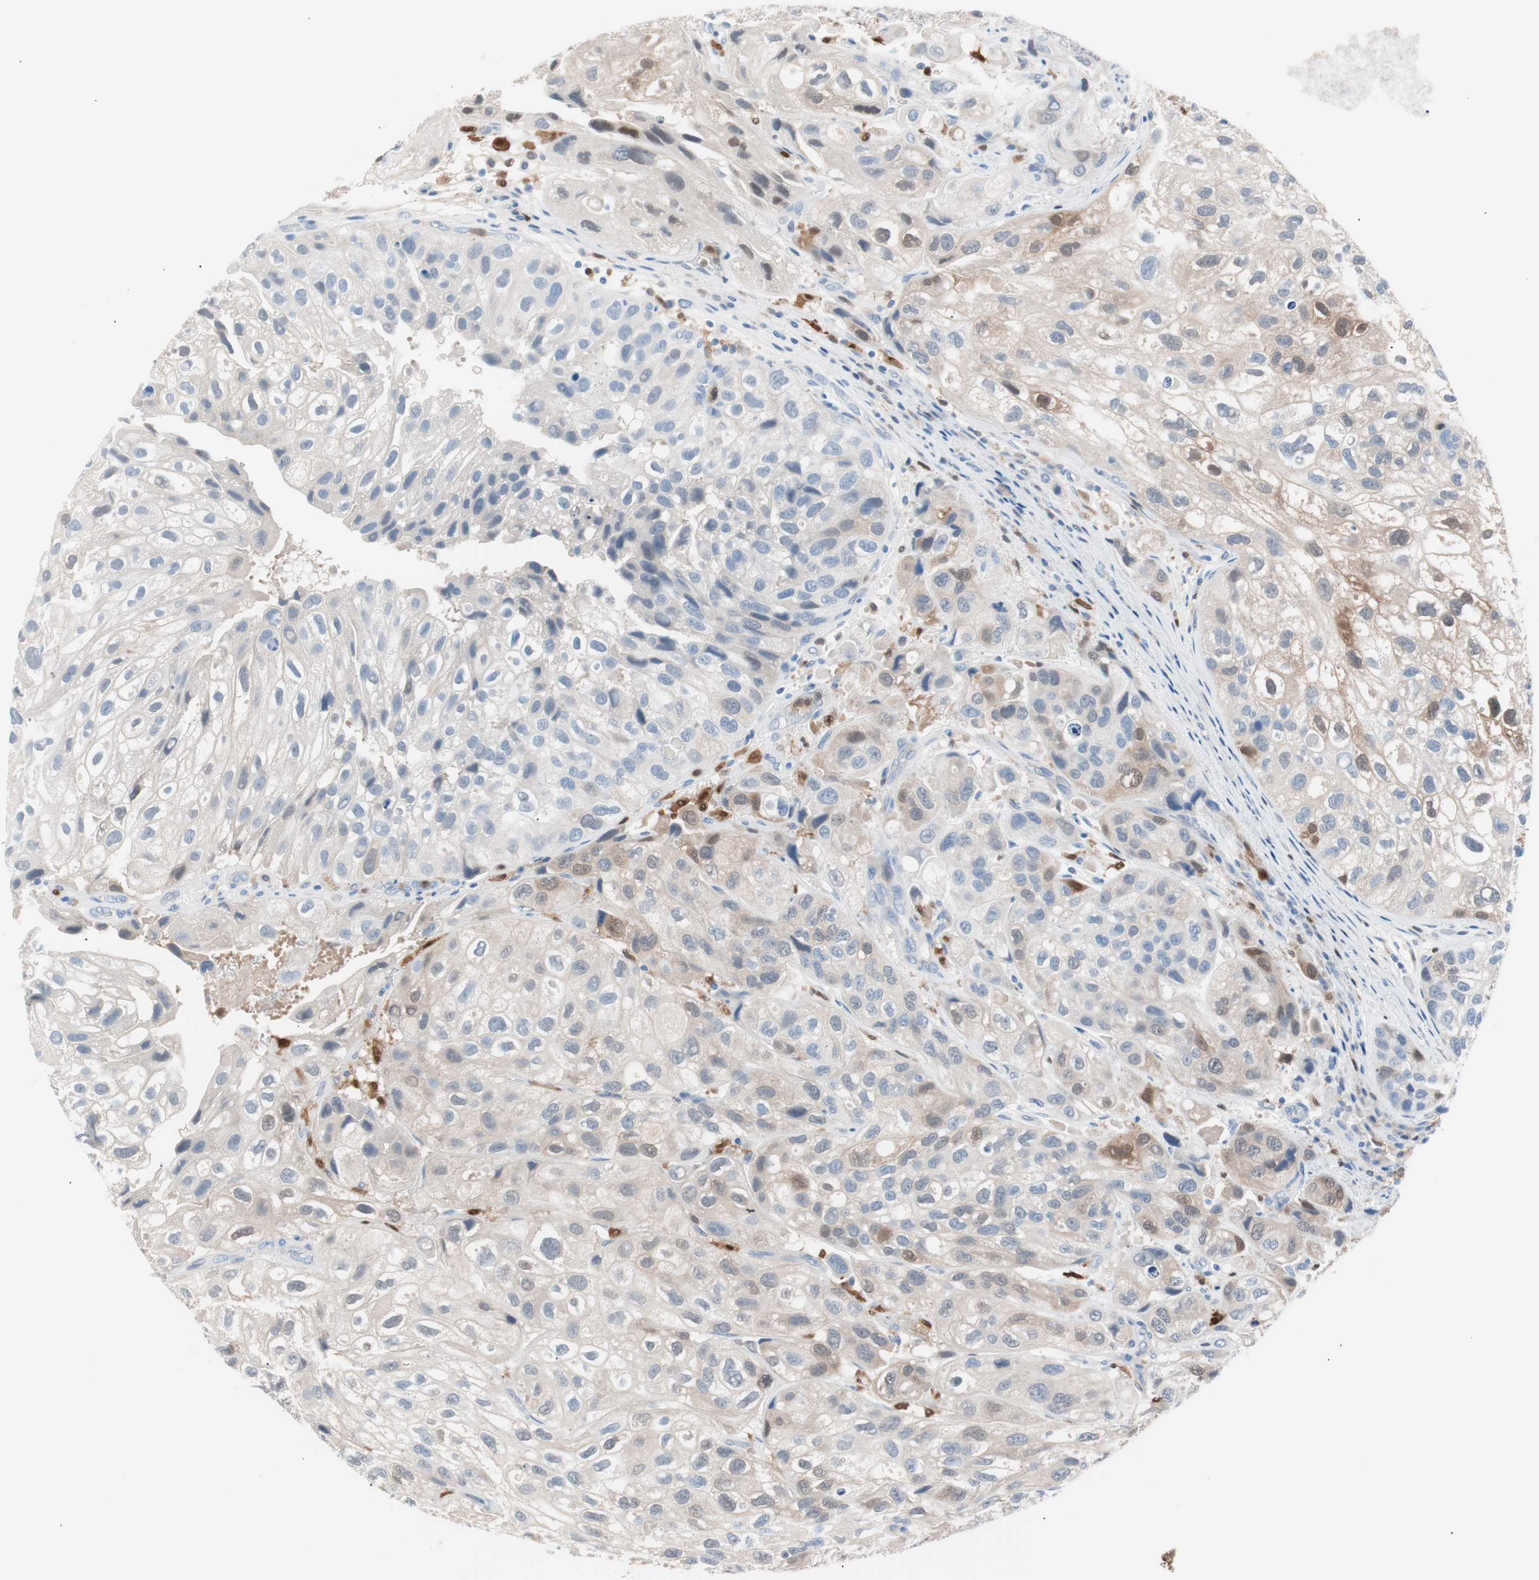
{"staining": {"intensity": "moderate", "quantity": "<25%", "location": "cytoplasmic/membranous,nuclear"}, "tissue": "urothelial cancer", "cell_type": "Tumor cells", "image_type": "cancer", "snomed": [{"axis": "morphology", "description": "Urothelial carcinoma, High grade"}, {"axis": "topography", "description": "Urinary bladder"}], "caption": "Urothelial cancer tissue reveals moderate cytoplasmic/membranous and nuclear staining in about <25% of tumor cells", "gene": "IL18", "patient": {"sex": "female", "age": 64}}